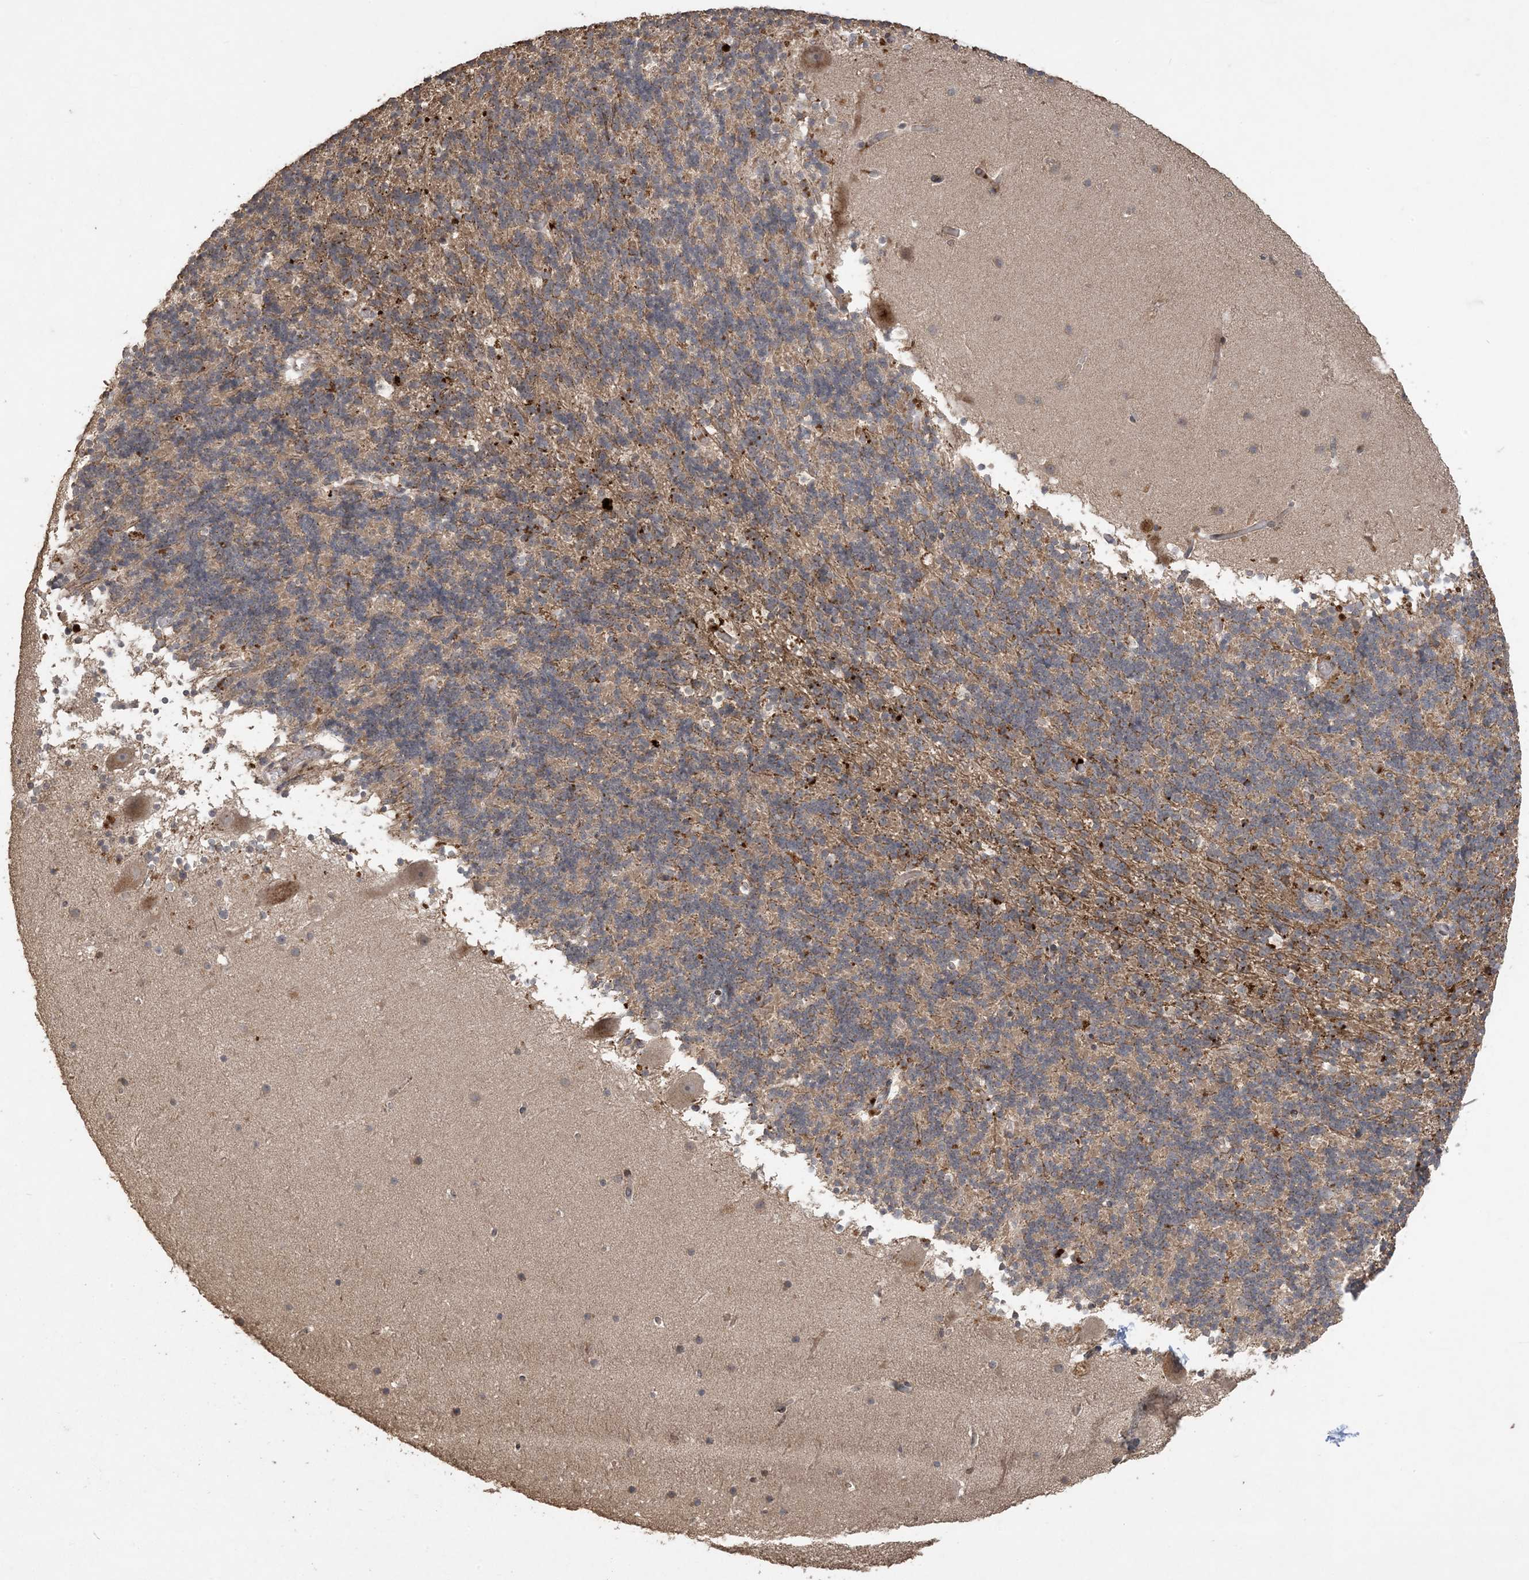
{"staining": {"intensity": "weak", "quantity": "25%-75%", "location": "cytoplasmic/membranous"}, "tissue": "cerebellum", "cell_type": "Cells in granular layer", "image_type": "normal", "snomed": [{"axis": "morphology", "description": "Normal tissue, NOS"}, {"axis": "topography", "description": "Cerebellum"}], "caption": "Immunohistochemistry (IHC) (DAB (3,3'-diaminobenzidine)) staining of normal human cerebellum displays weak cytoplasmic/membranous protein staining in about 25%-75% of cells in granular layer.", "gene": "EFCAB8", "patient": {"sex": "male", "age": 57}}